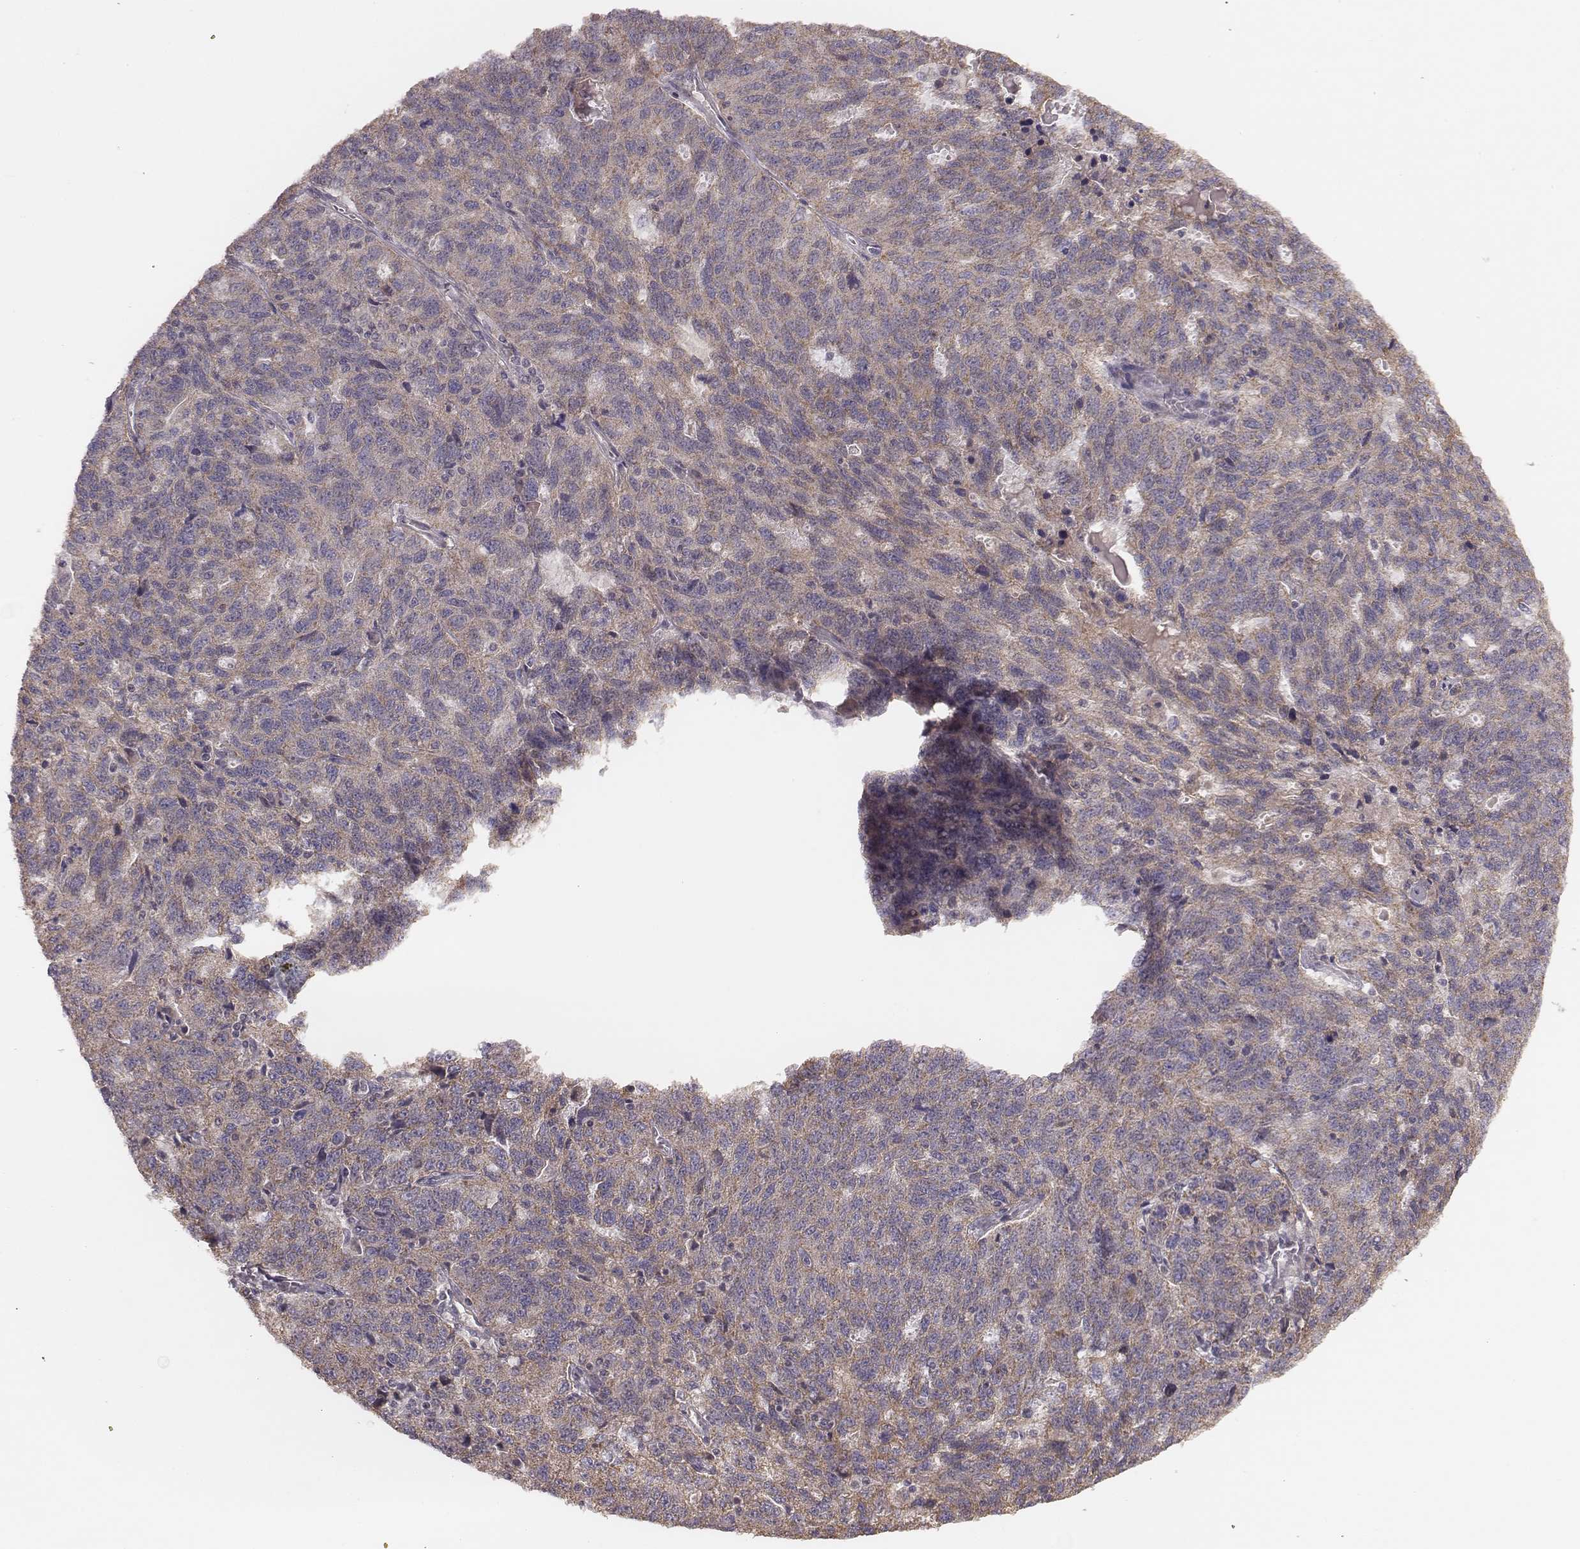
{"staining": {"intensity": "weak", "quantity": "25%-75%", "location": "cytoplasmic/membranous"}, "tissue": "ovarian cancer", "cell_type": "Tumor cells", "image_type": "cancer", "snomed": [{"axis": "morphology", "description": "Cystadenocarcinoma, serous, NOS"}, {"axis": "topography", "description": "Ovary"}], "caption": "Immunohistochemical staining of serous cystadenocarcinoma (ovarian) shows low levels of weak cytoplasmic/membranous positivity in about 25%-75% of tumor cells. (DAB (3,3'-diaminobenzidine) IHC, brown staining for protein, blue staining for nuclei).", "gene": "HAVCR1", "patient": {"sex": "female", "age": 71}}